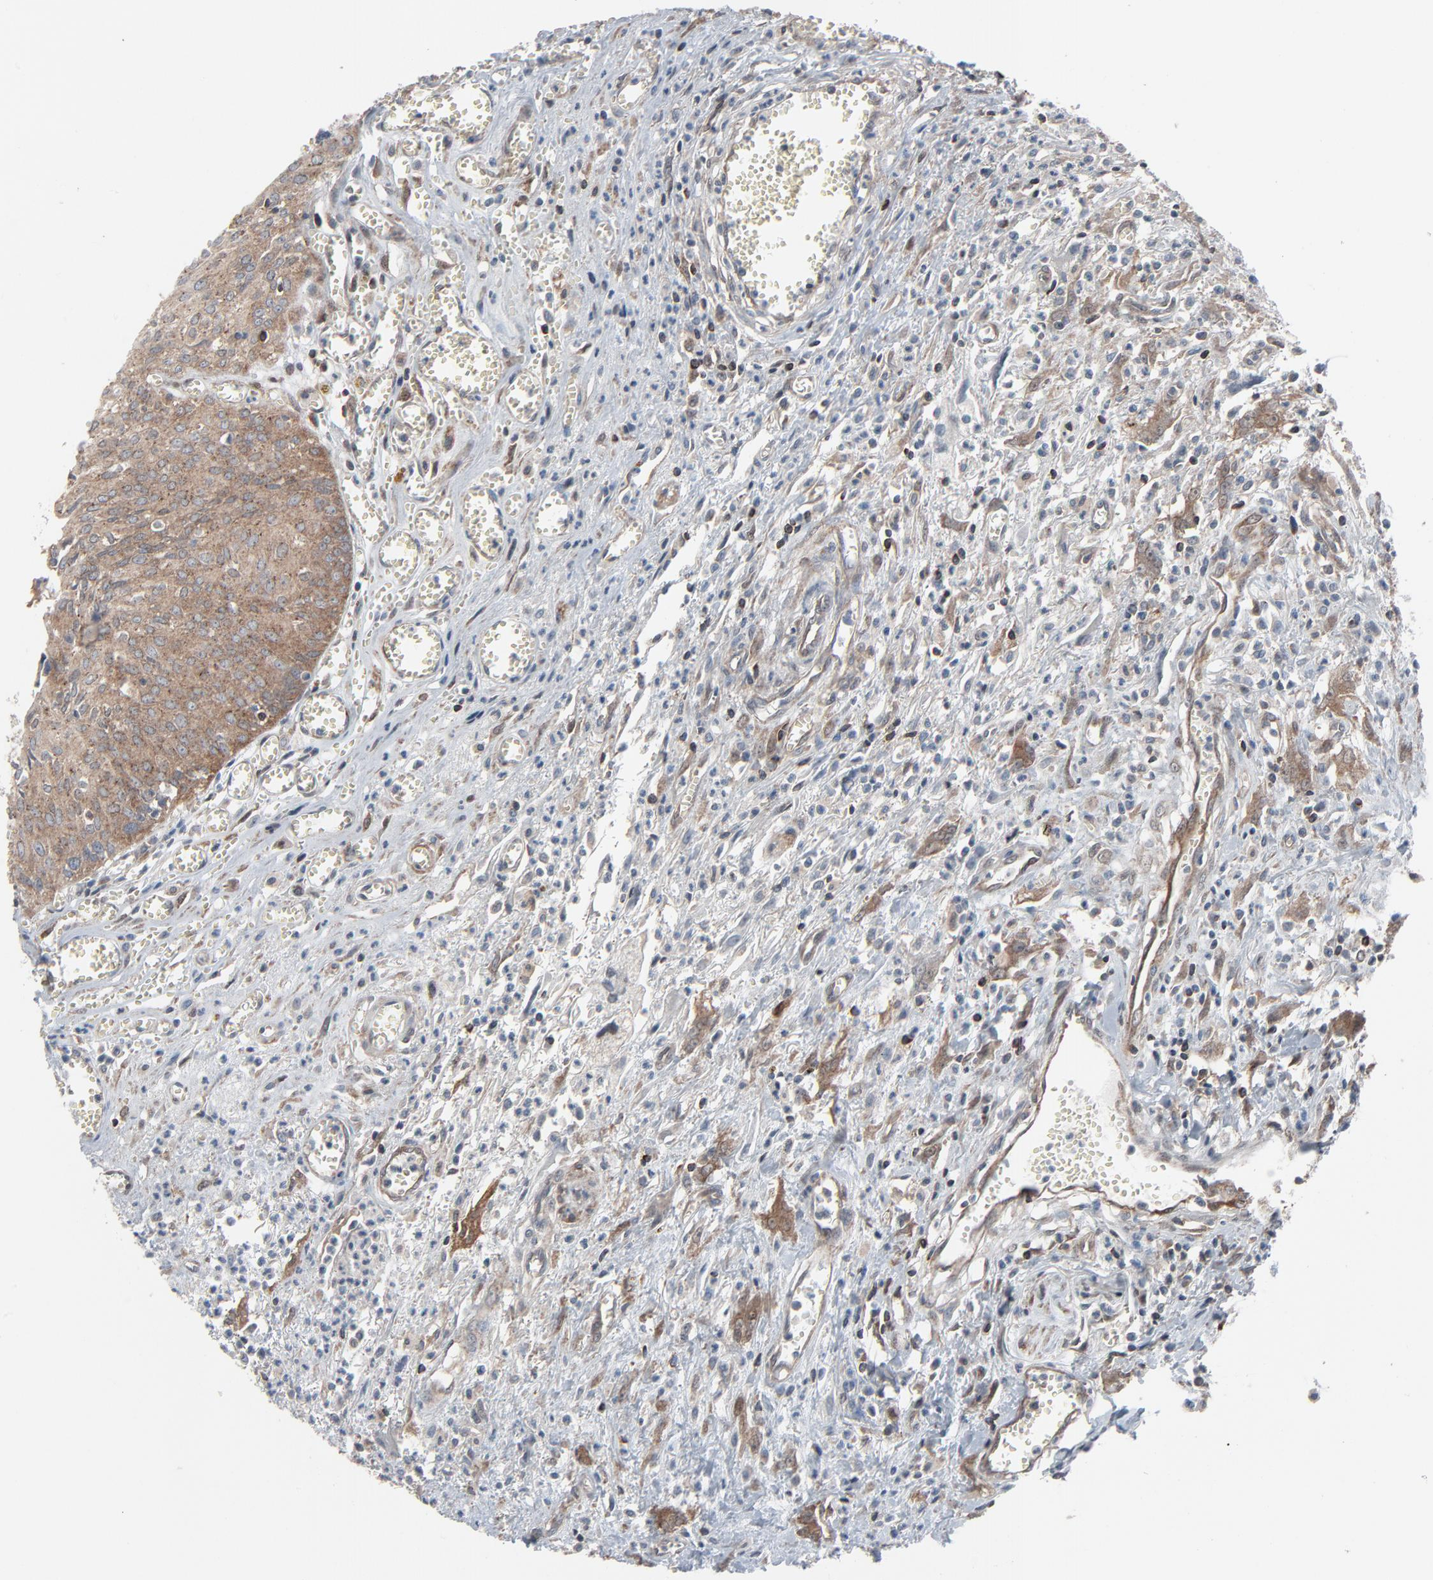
{"staining": {"intensity": "moderate", "quantity": ">75%", "location": "cytoplasmic/membranous"}, "tissue": "urothelial cancer", "cell_type": "Tumor cells", "image_type": "cancer", "snomed": [{"axis": "morphology", "description": "Urothelial carcinoma, High grade"}, {"axis": "topography", "description": "Urinary bladder"}], "caption": "An immunohistochemistry image of neoplastic tissue is shown. Protein staining in brown labels moderate cytoplasmic/membranous positivity in urothelial carcinoma (high-grade) within tumor cells. (Brightfield microscopy of DAB IHC at high magnification).", "gene": "OPTN", "patient": {"sex": "male", "age": 66}}